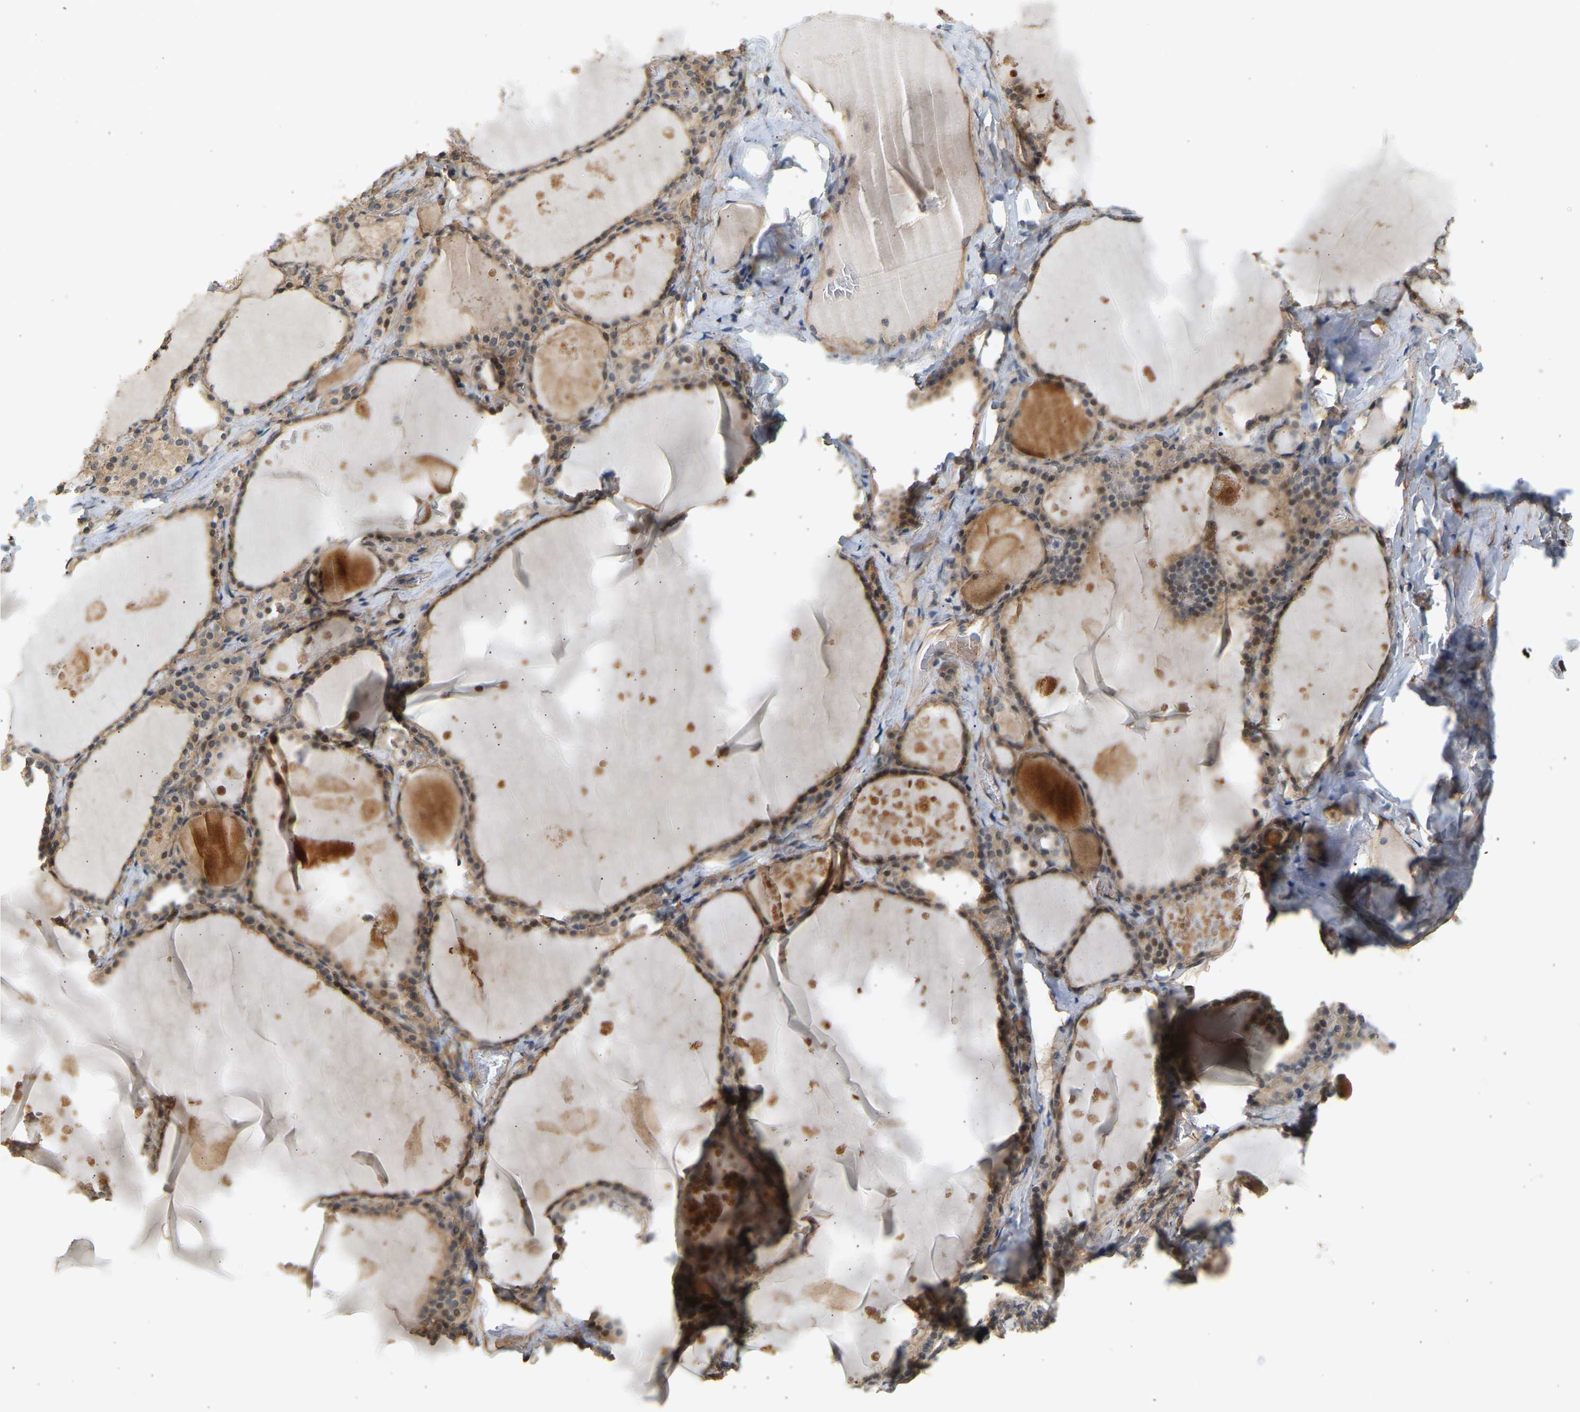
{"staining": {"intensity": "moderate", "quantity": ">75%", "location": "cytoplasmic/membranous"}, "tissue": "thyroid gland", "cell_type": "Glandular cells", "image_type": "normal", "snomed": [{"axis": "morphology", "description": "Normal tissue, NOS"}, {"axis": "topography", "description": "Thyroid gland"}], "caption": "Normal thyroid gland shows moderate cytoplasmic/membranous positivity in about >75% of glandular cells (Brightfield microscopy of DAB IHC at high magnification)..", "gene": "RGL1", "patient": {"sex": "male", "age": 56}}